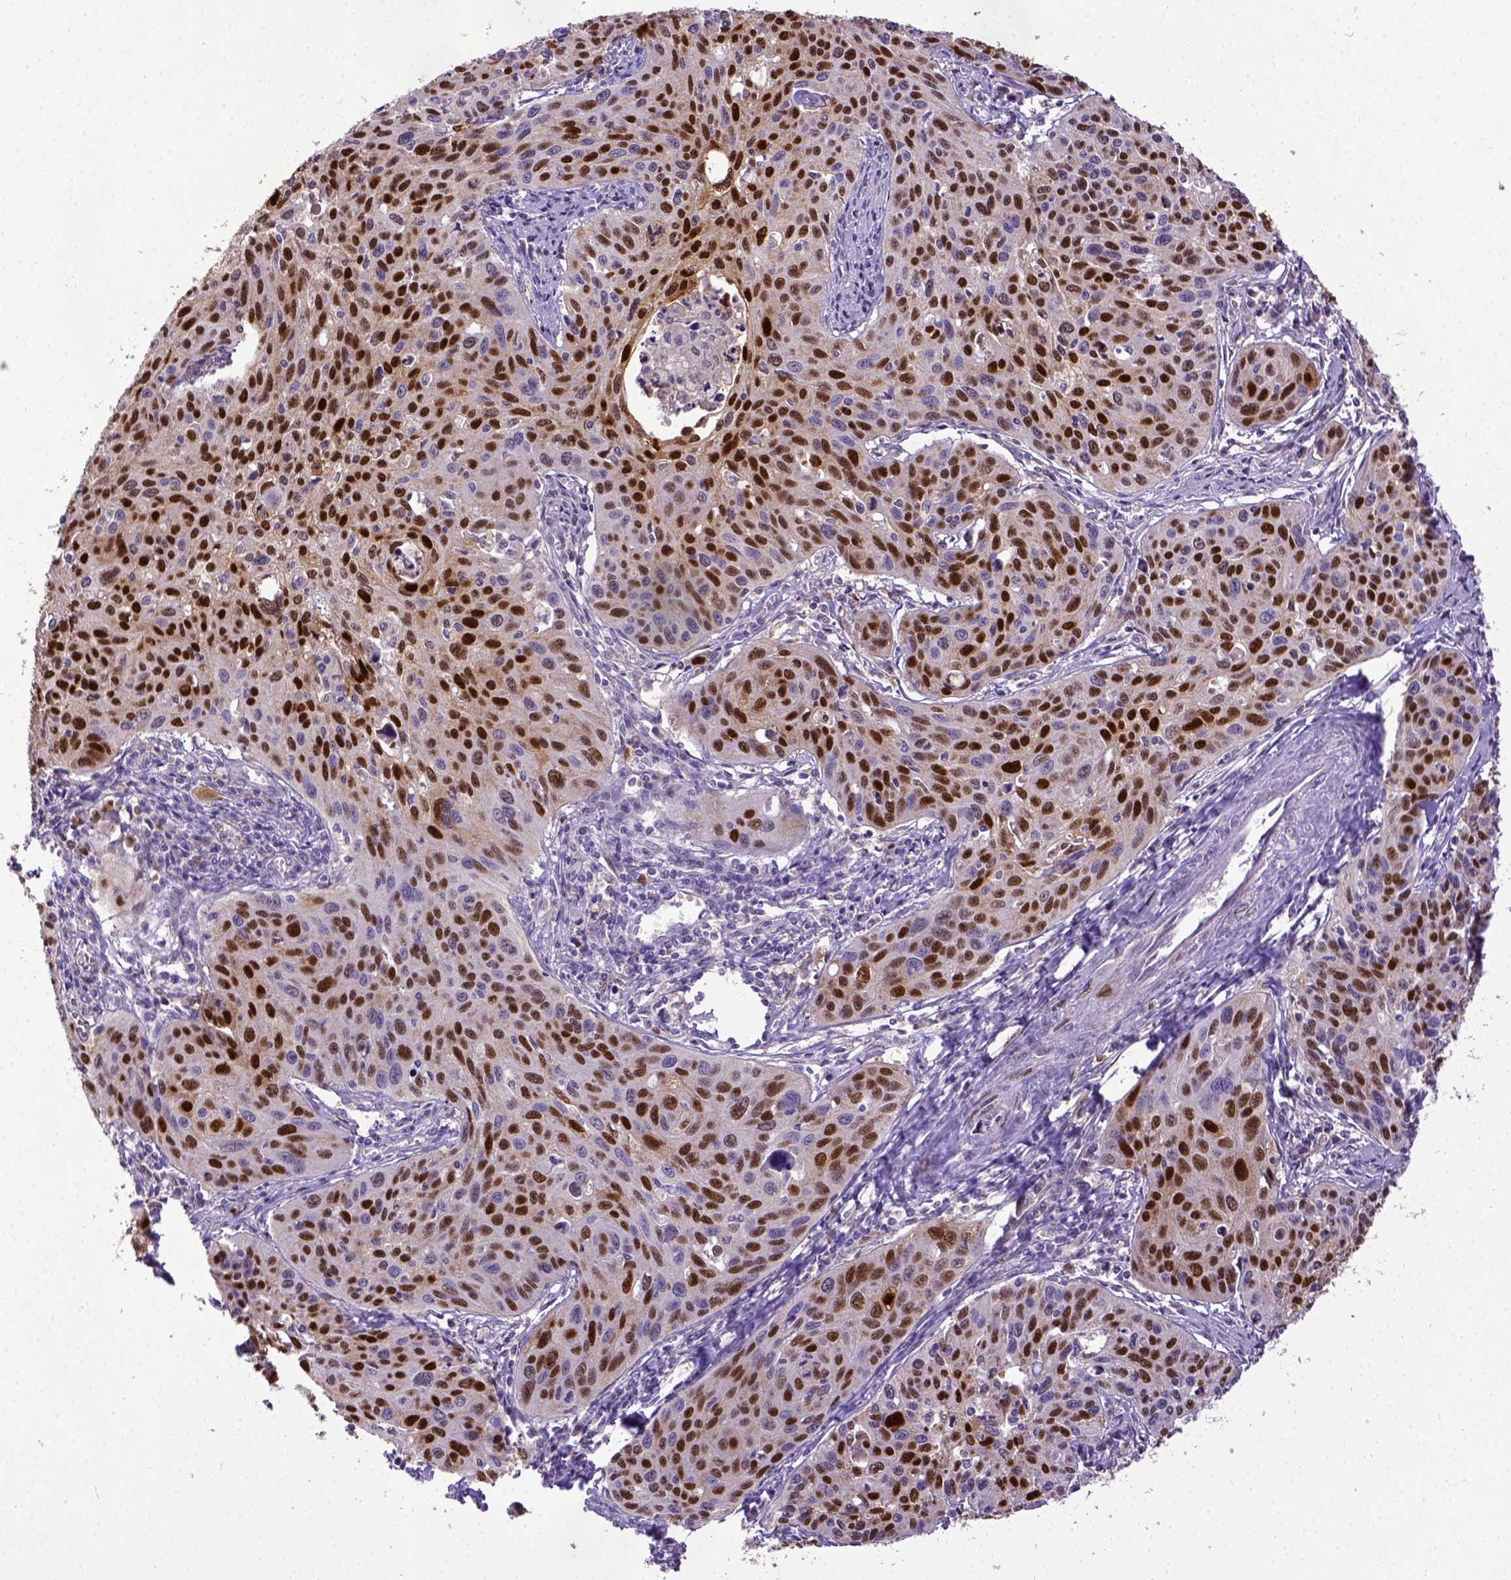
{"staining": {"intensity": "strong", "quantity": ">75%", "location": "nuclear"}, "tissue": "cervical cancer", "cell_type": "Tumor cells", "image_type": "cancer", "snomed": [{"axis": "morphology", "description": "Squamous cell carcinoma, NOS"}, {"axis": "topography", "description": "Cervix"}], "caption": "This is a photomicrograph of IHC staining of cervical cancer, which shows strong positivity in the nuclear of tumor cells.", "gene": "CDKN1A", "patient": {"sex": "female", "age": 31}}